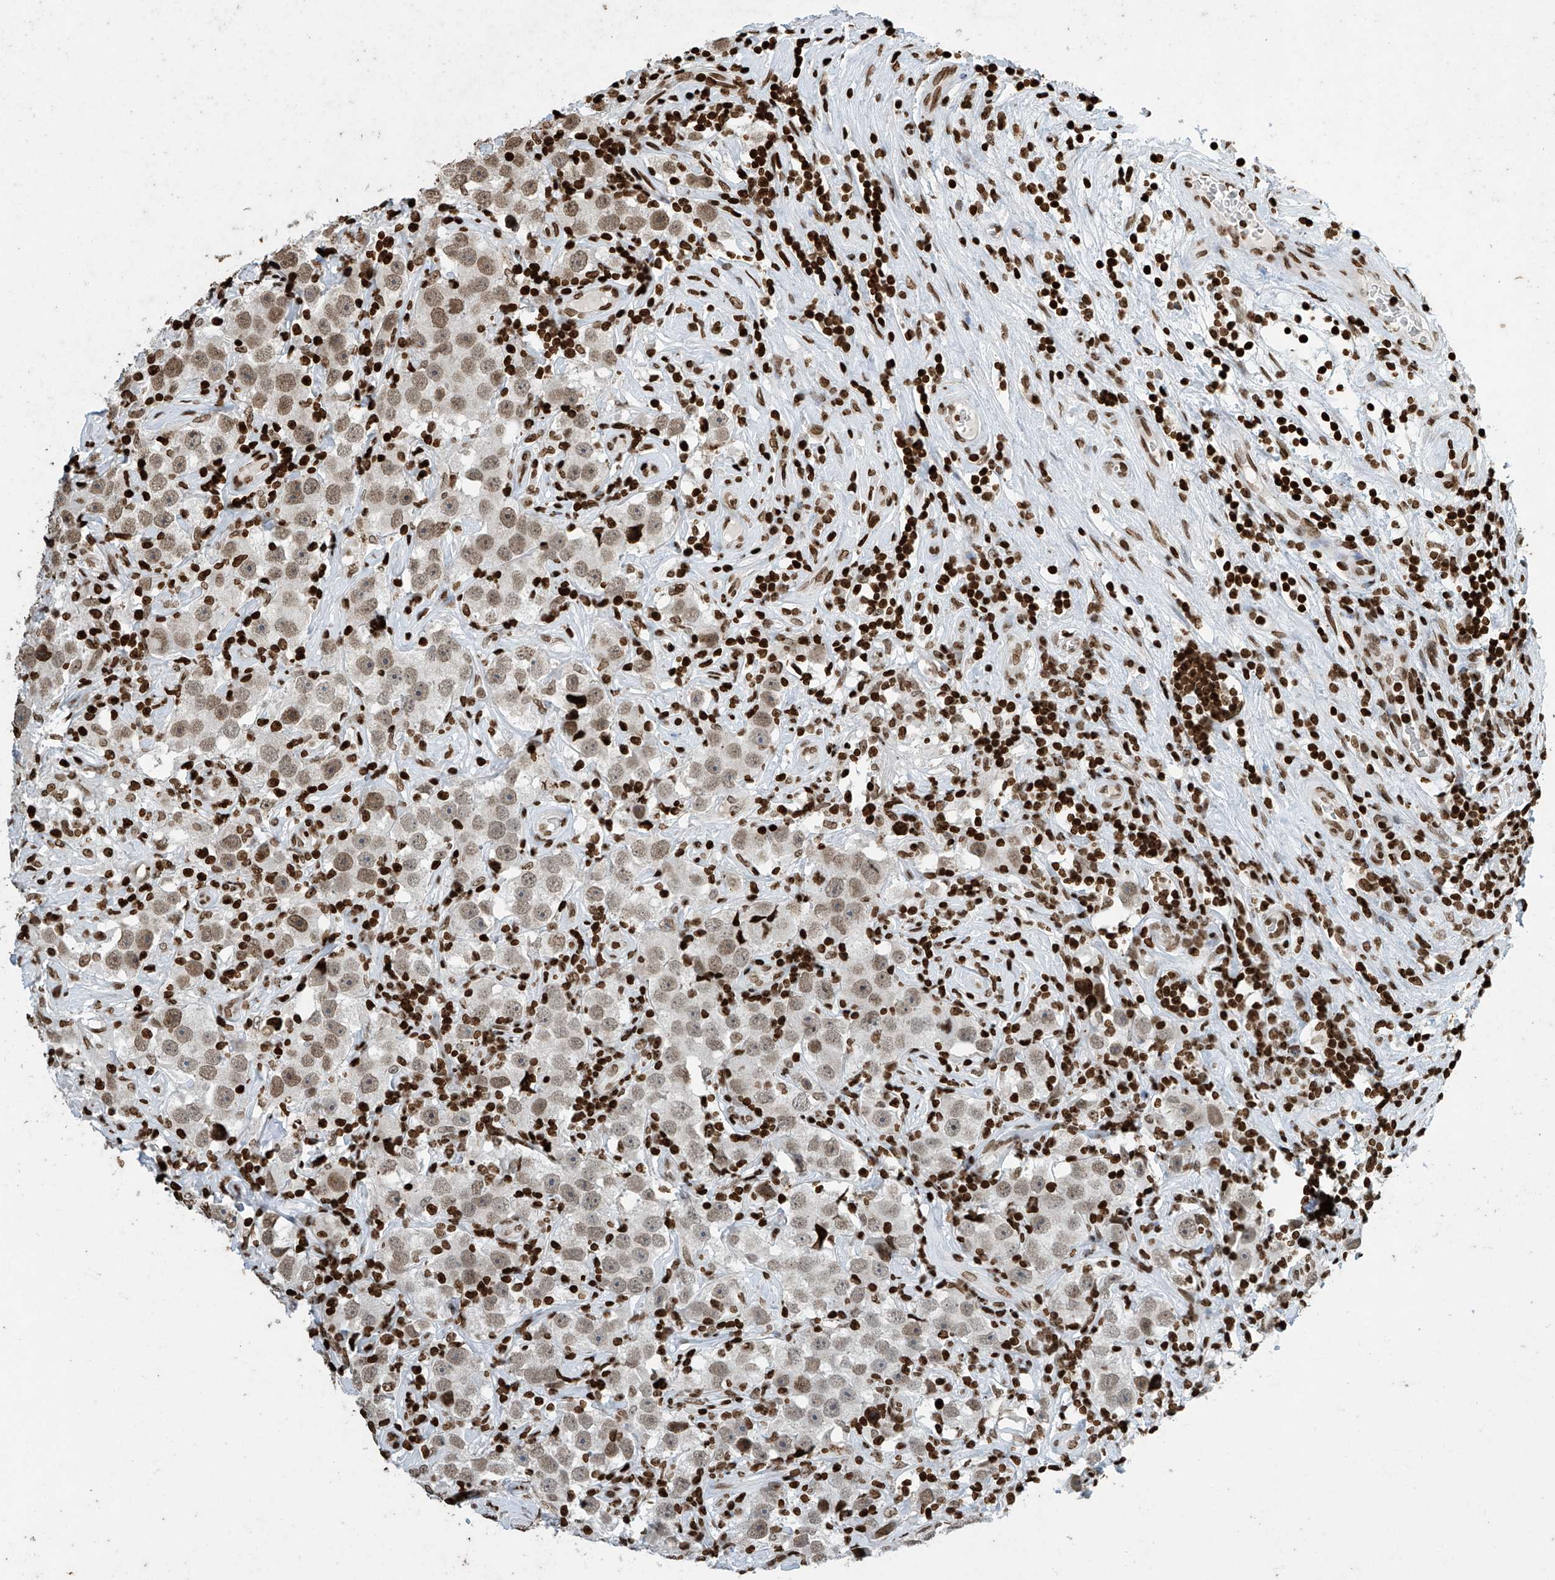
{"staining": {"intensity": "moderate", "quantity": ">75%", "location": "nuclear"}, "tissue": "testis cancer", "cell_type": "Tumor cells", "image_type": "cancer", "snomed": [{"axis": "morphology", "description": "Seminoma, NOS"}, {"axis": "topography", "description": "Testis"}], "caption": "Human testis seminoma stained with a protein marker exhibits moderate staining in tumor cells.", "gene": "H4C16", "patient": {"sex": "male", "age": 49}}